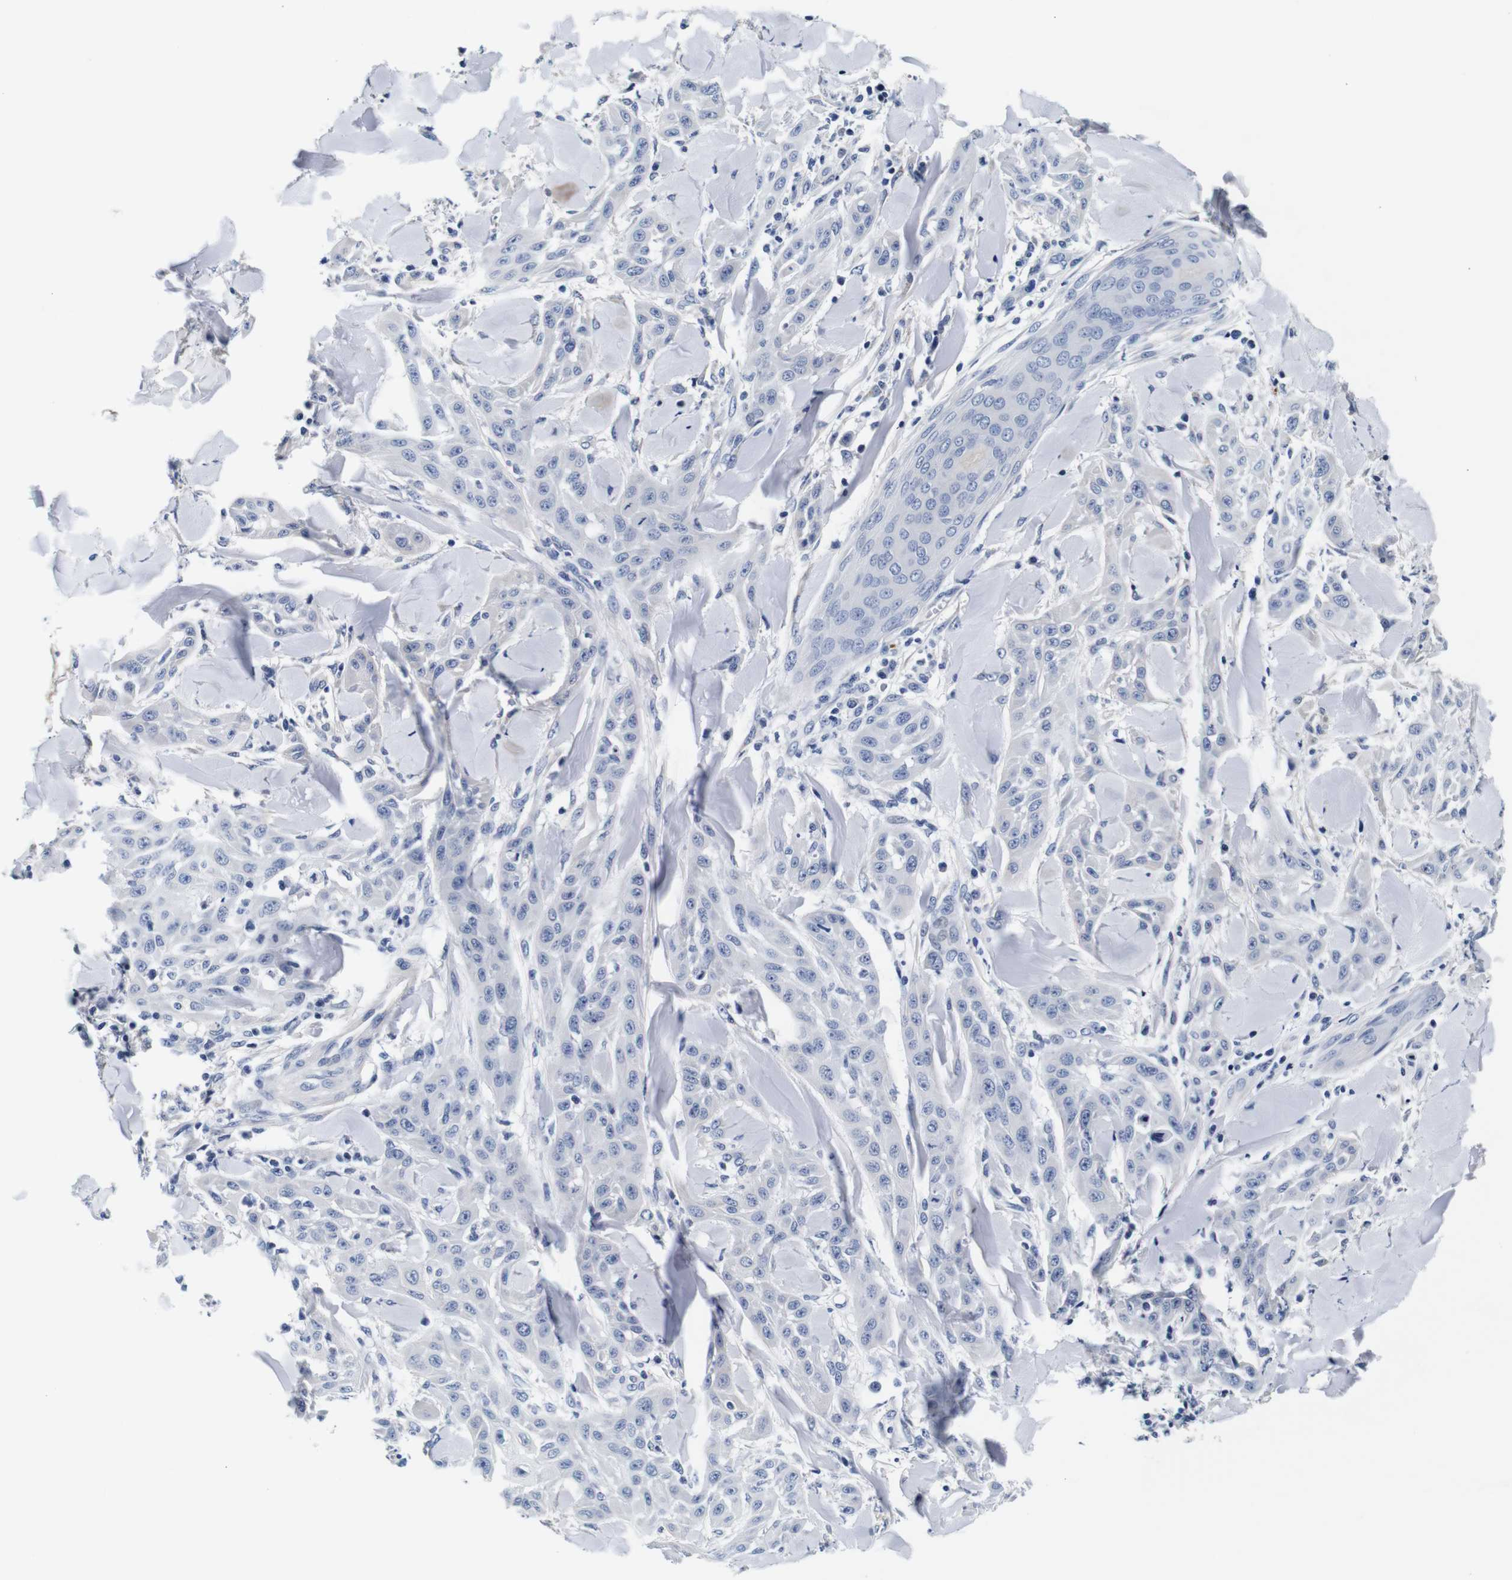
{"staining": {"intensity": "negative", "quantity": "none", "location": "none"}, "tissue": "skin cancer", "cell_type": "Tumor cells", "image_type": "cancer", "snomed": [{"axis": "morphology", "description": "Squamous cell carcinoma, NOS"}, {"axis": "topography", "description": "Skin"}], "caption": "The histopathology image exhibits no staining of tumor cells in skin cancer. Brightfield microscopy of immunohistochemistry stained with DAB (3,3'-diaminobenzidine) (brown) and hematoxylin (blue), captured at high magnification.", "gene": "GP1BA", "patient": {"sex": "male", "age": 24}}